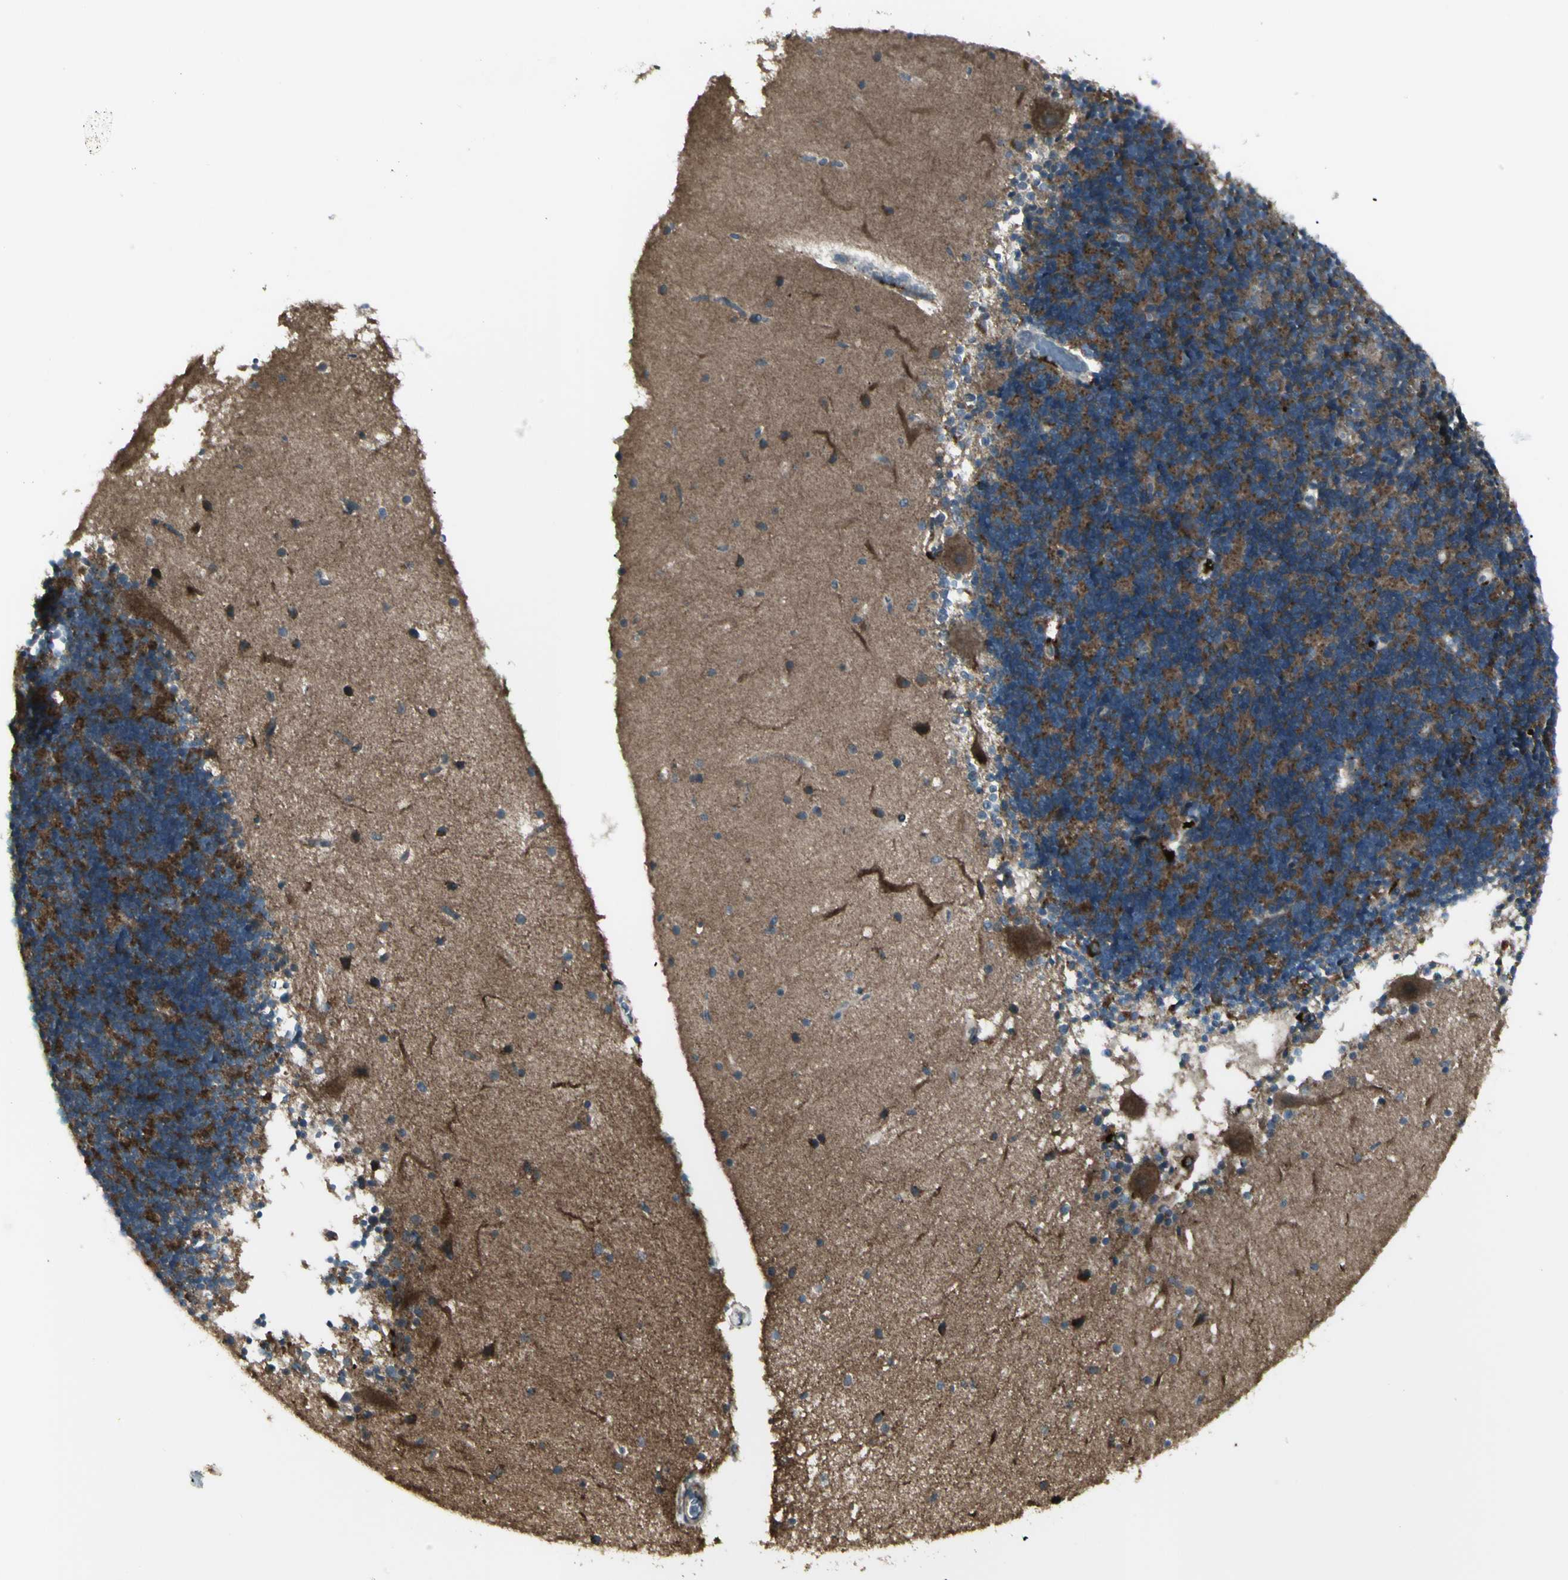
{"staining": {"intensity": "moderate", "quantity": "<25%", "location": "cytoplasmic/membranous"}, "tissue": "cerebellum", "cell_type": "Cells in granular layer", "image_type": "normal", "snomed": [{"axis": "morphology", "description": "Normal tissue, NOS"}, {"axis": "topography", "description": "Cerebellum"}], "caption": "Immunohistochemical staining of unremarkable cerebellum exhibits low levels of moderate cytoplasmic/membranous positivity in about <25% of cells in granular layer. (Stains: DAB in brown, nuclei in blue, Microscopy: brightfield microscopy at high magnification).", "gene": "OSTM1", "patient": {"sex": "female", "age": 54}}